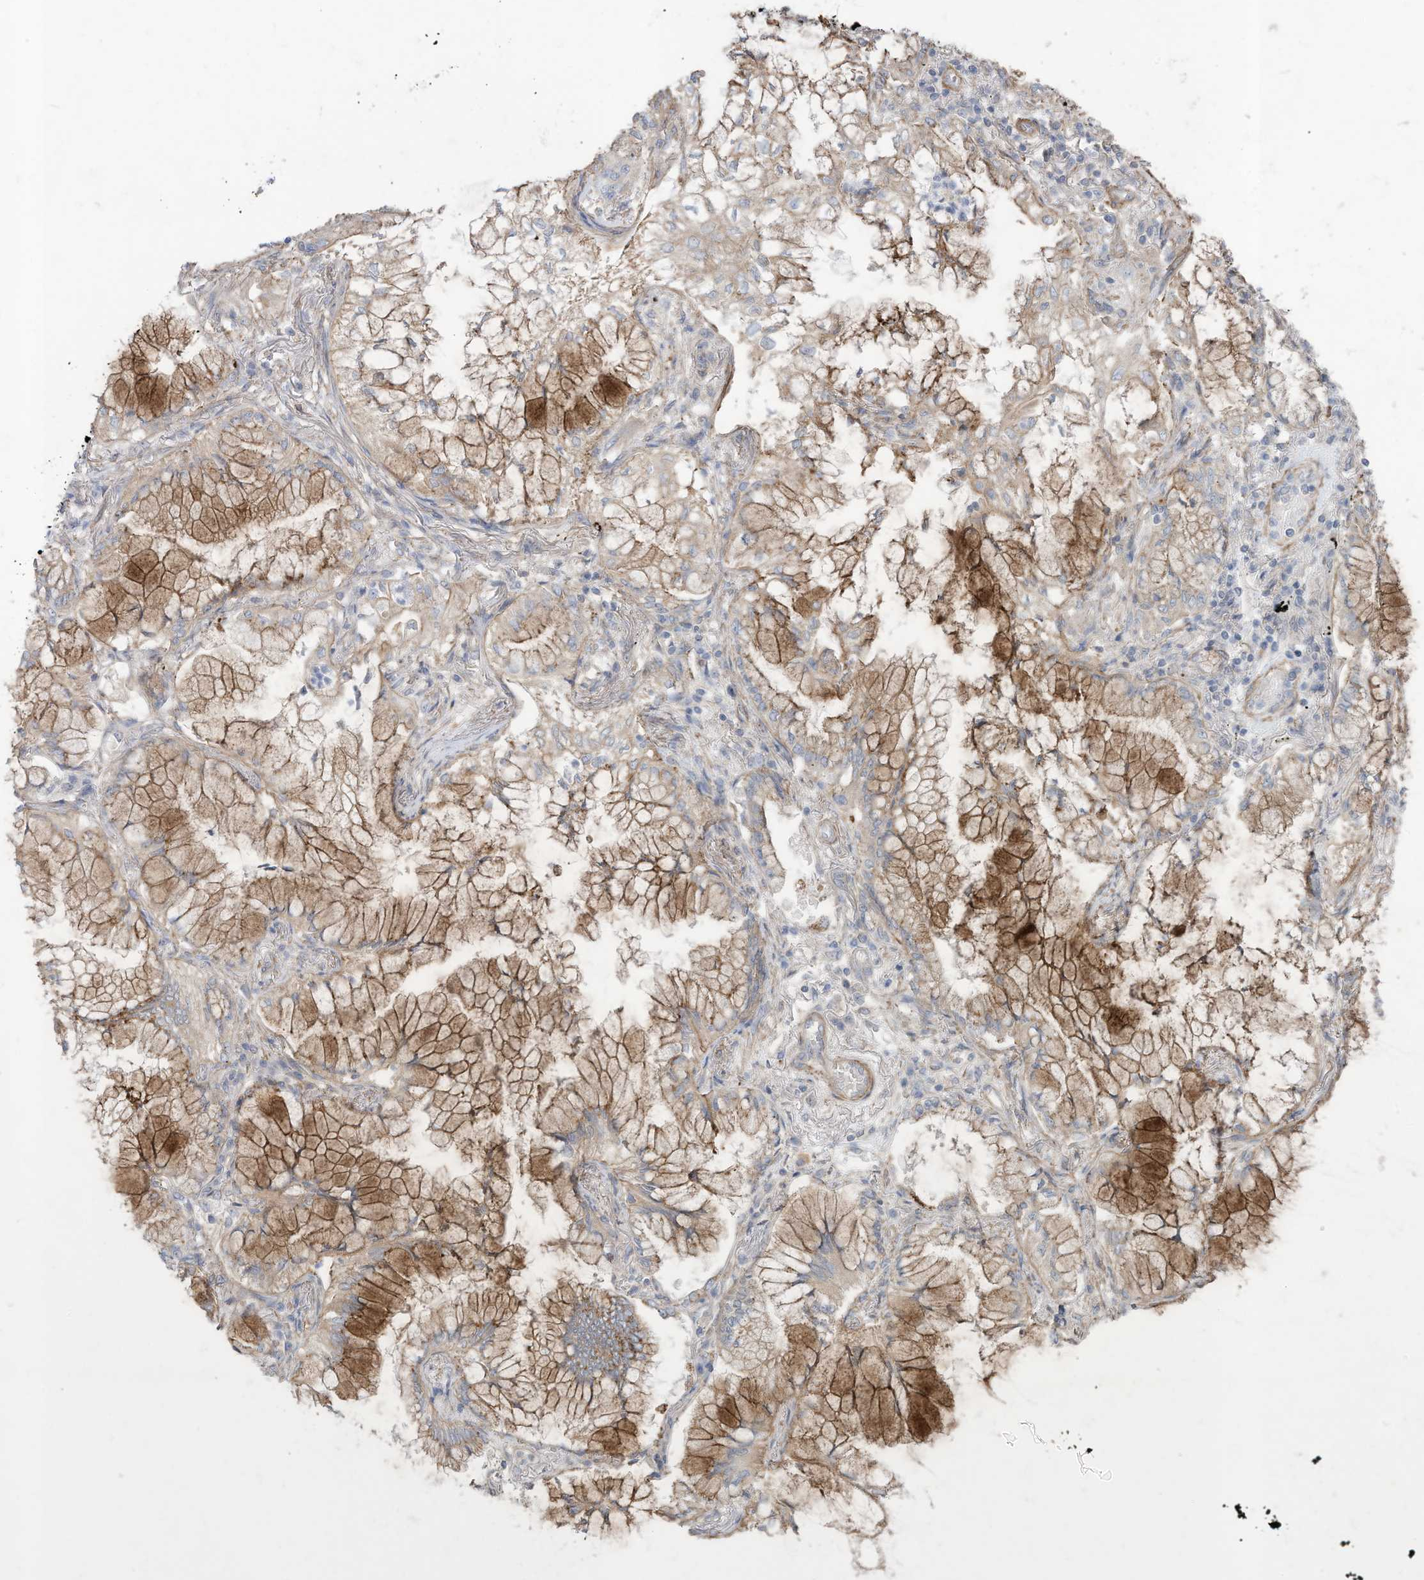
{"staining": {"intensity": "weak", "quantity": ">75%", "location": "cytoplasmic/membranous"}, "tissue": "lung cancer", "cell_type": "Tumor cells", "image_type": "cancer", "snomed": [{"axis": "morphology", "description": "Adenocarcinoma, NOS"}, {"axis": "topography", "description": "Lung"}], "caption": "A brown stain labels weak cytoplasmic/membranous expression of a protein in lung cancer tumor cells. Nuclei are stained in blue.", "gene": "SLC17A7", "patient": {"sex": "female", "age": 70}}